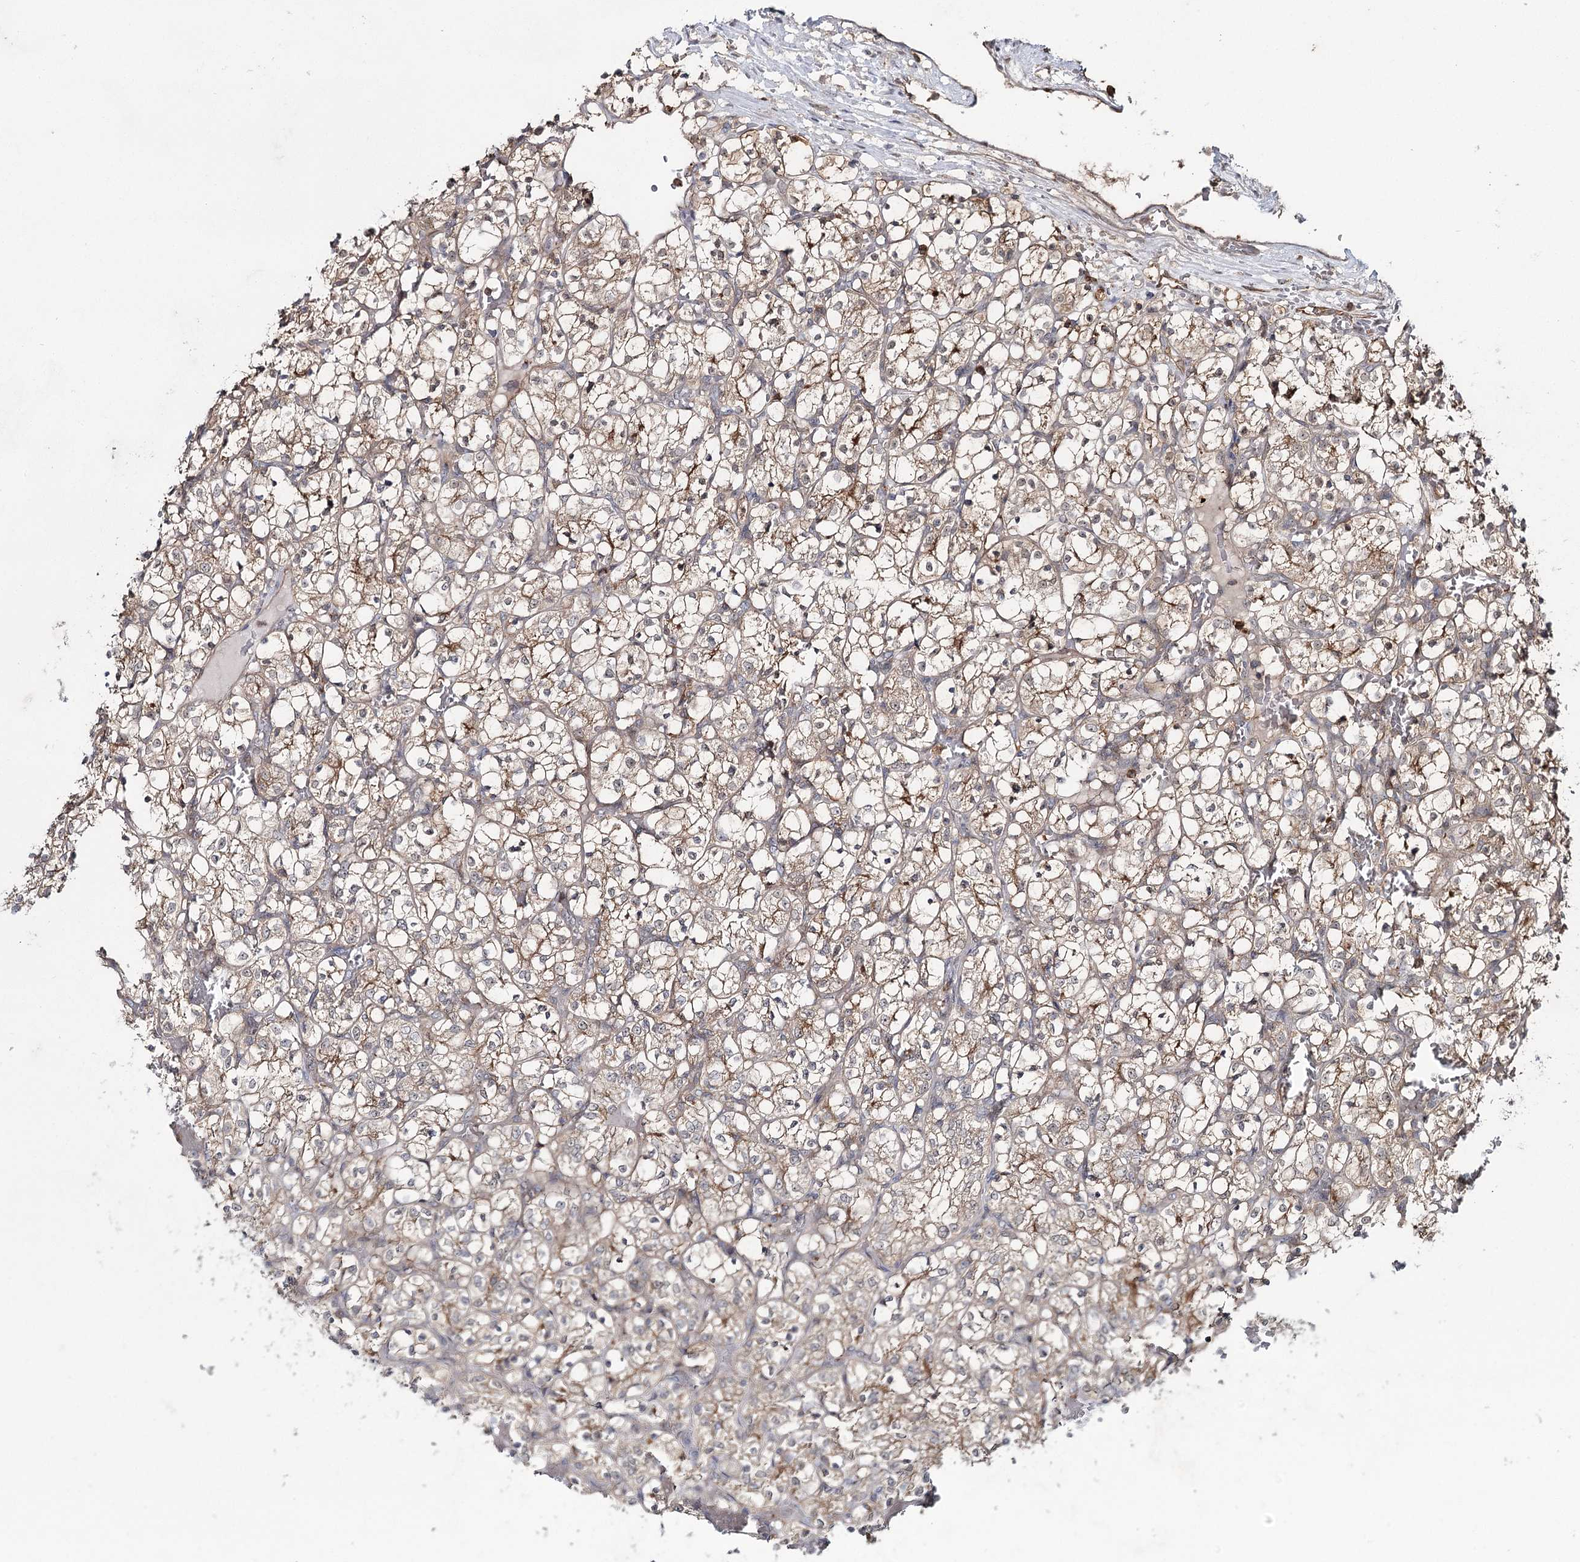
{"staining": {"intensity": "weak", "quantity": "25%-75%", "location": "cytoplasmic/membranous"}, "tissue": "renal cancer", "cell_type": "Tumor cells", "image_type": "cancer", "snomed": [{"axis": "morphology", "description": "Adenocarcinoma, NOS"}, {"axis": "topography", "description": "Kidney"}], "caption": "Adenocarcinoma (renal) stained for a protein demonstrates weak cytoplasmic/membranous positivity in tumor cells.", "gene": "WDR44", "patient": {"sex": "female", "age": 69}}